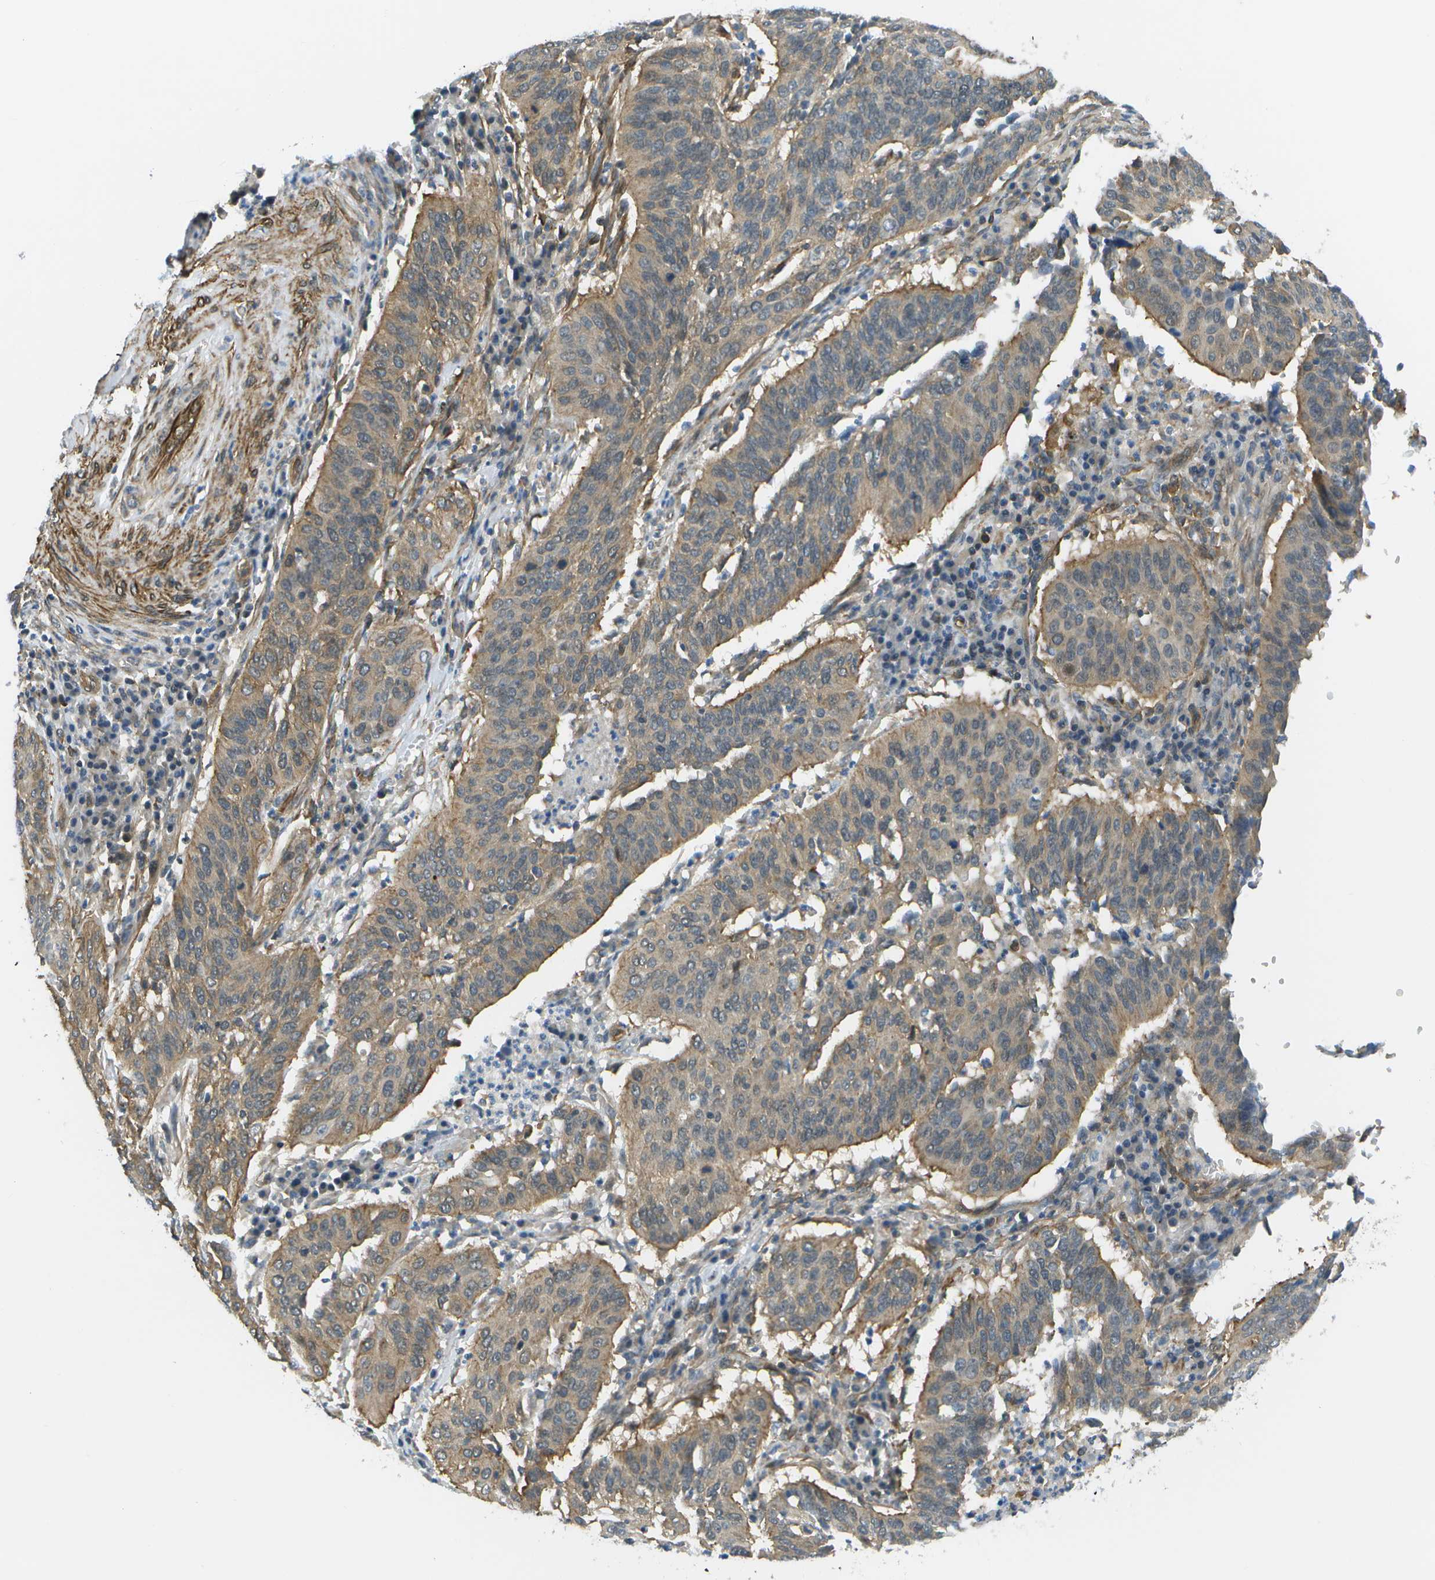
{"staining": {"intensity": "moderate", "quantity": ">75%", "location": "cytoplasmic/membranous"}, "tissue": "cervical cancer", "cell_type": "Tumor cells", "image_type": "cancer", "snomed": [{"axis": "morphology", "description": "Normal tissue, NOS"}, {"axis": "morphology", "description": "Squamous cell carcinoma, NOS"}, {"axis": "topography", "description": "Cervix"}], "caption": "Brown immunohistochemical staining in human cervical cancer shows moderate cytoplasmic/membranous expression in about >75% of tumor cells. (Brightfield microscopy of DAB IHC at high magnification).", "gene": "KIAA0040", "patient": {"sex": "female", "age": 39}}